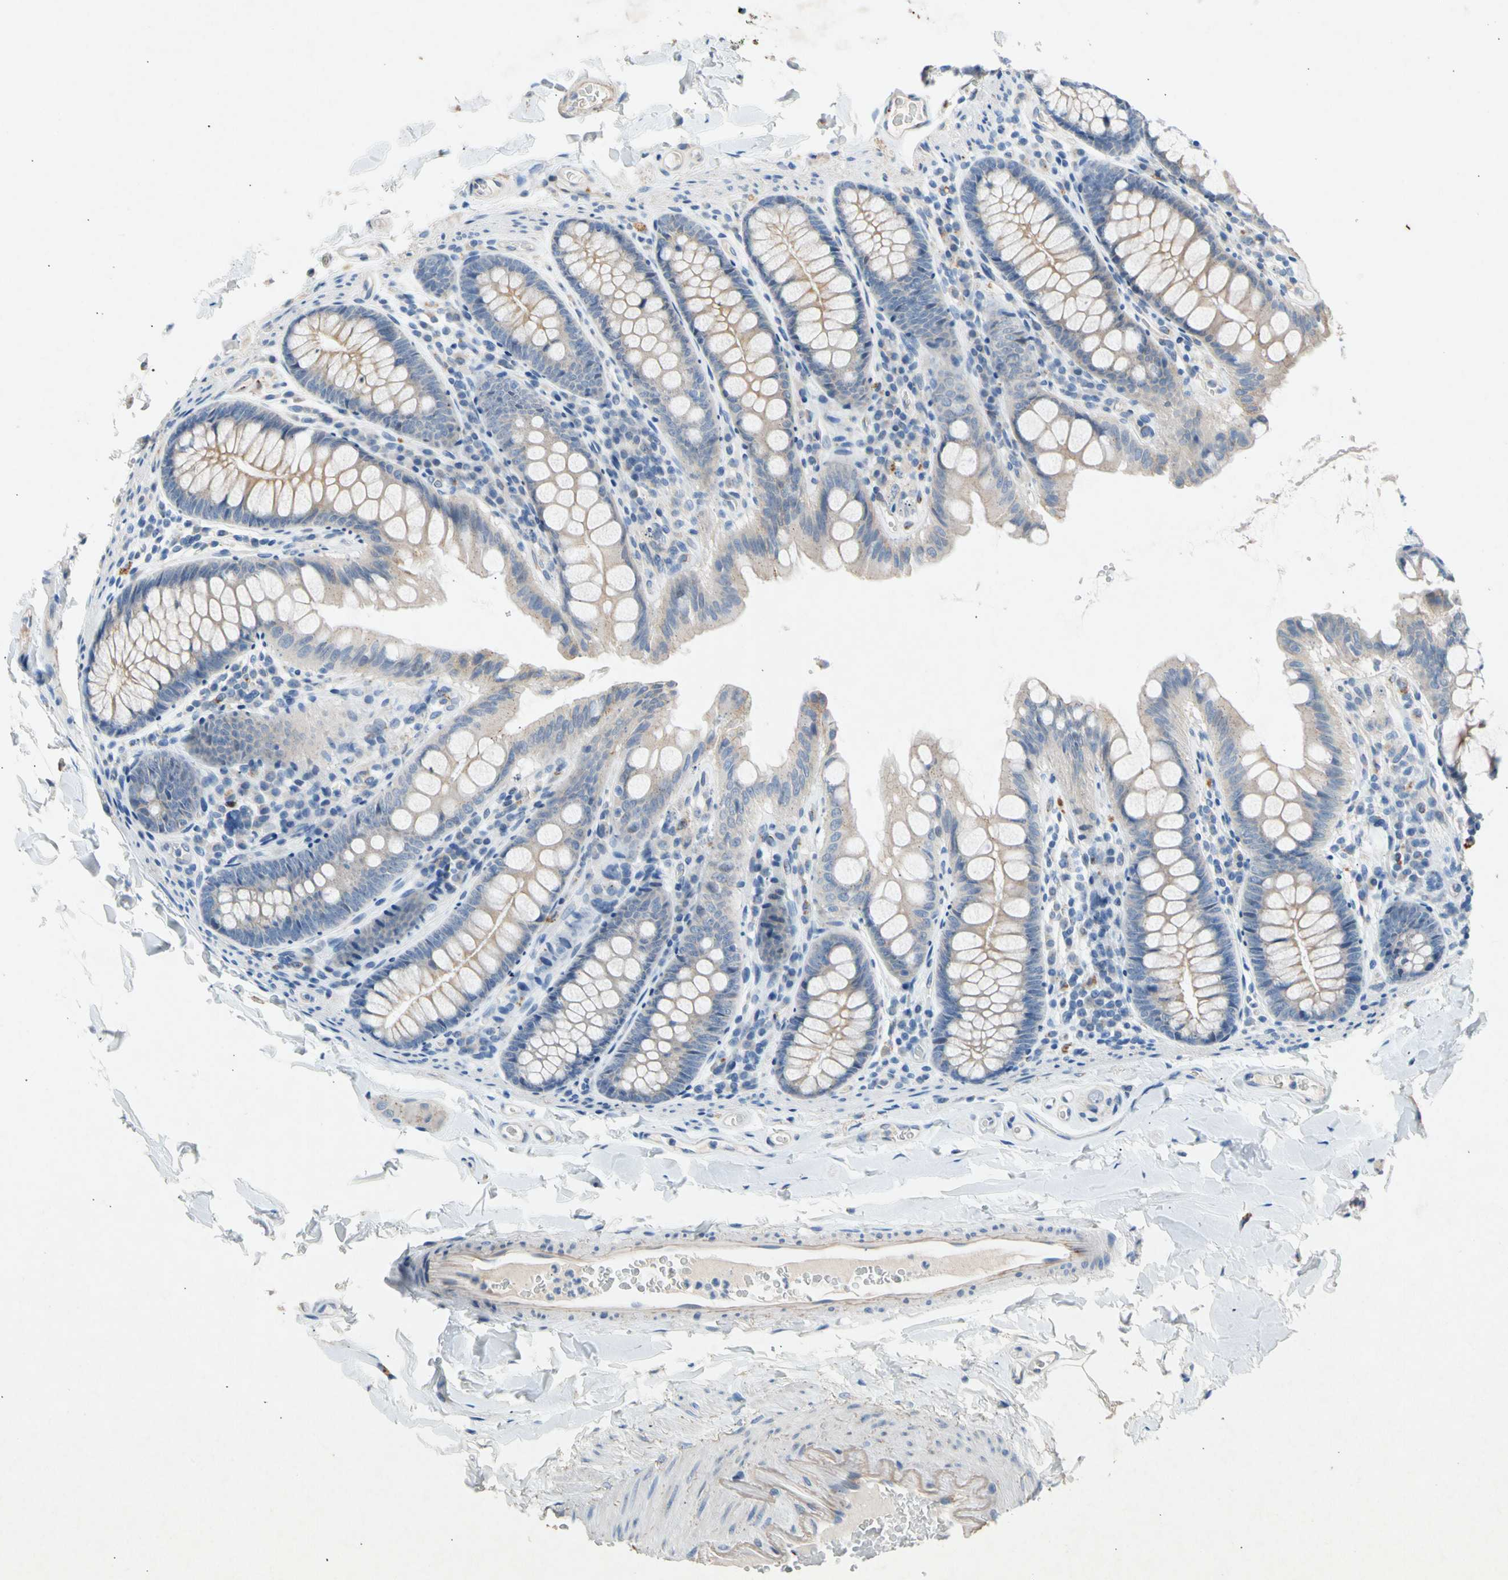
{"staining": {"intensity": "weak", "quantity": "25%-75%", "location": "cytoplasmic/membranous"}, "tissue": "colon", "cell_type": "Endothelial cells", "image_type": "normal", "snomed": [{"axis": "morphology", "description": "Normal tissue, NOS"}, {"axis": "topography", "description": "Colon"}], "caption": "A high-resolution photomicrograph shows immunohistochemistry staining of benign colon, which reveals weak cytoplasmic/membranous staining in approximately 25%-75% of endothelial cells. (DAB (3,3'-diaminobenzidine) IHC with brightfield microscopy, high magnification).", "gene": "GASK1B", "patient": {"sex": "female", "age": 61}}